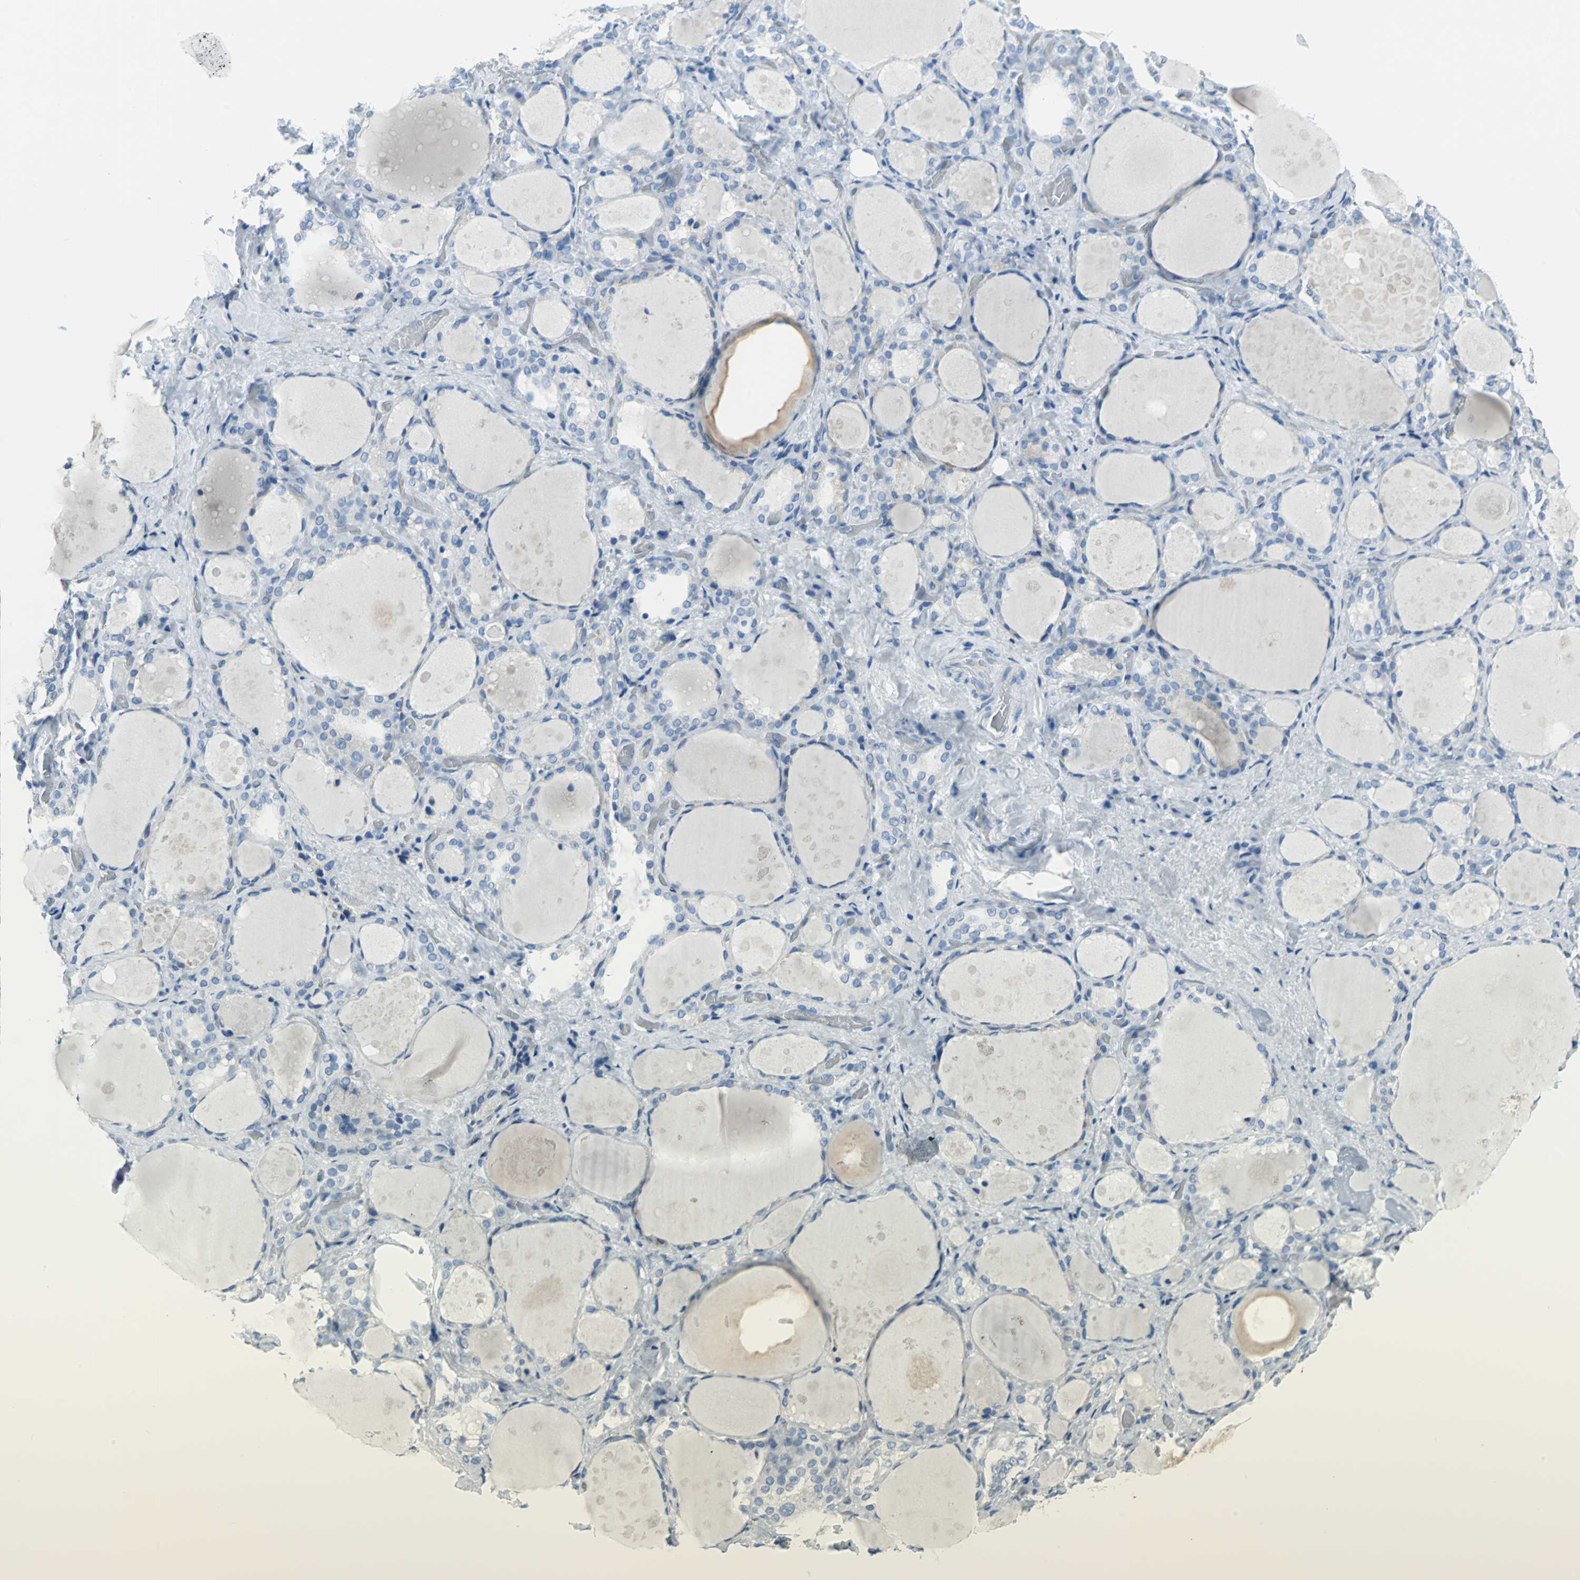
{"staining": {"intensity": "negative", "quantity": "none", "location": "none"}, "tissue": "thyroid gland", "cell_type": "Glandular cells", "image_type": "normal", "snomed": [{"axis": "morphology", "description": "Normal tissue, NOS"}, {"axis": "topography", "description": "Thyroid gland"}], "caption": "This is a photomicrograph of IHC staining of benign thyroid gland, which shows no positivity in glandular cells. Nuclei are stained in blue.", "gene": "CYB5A", "patient": {"sex": "female", "age": 75}}